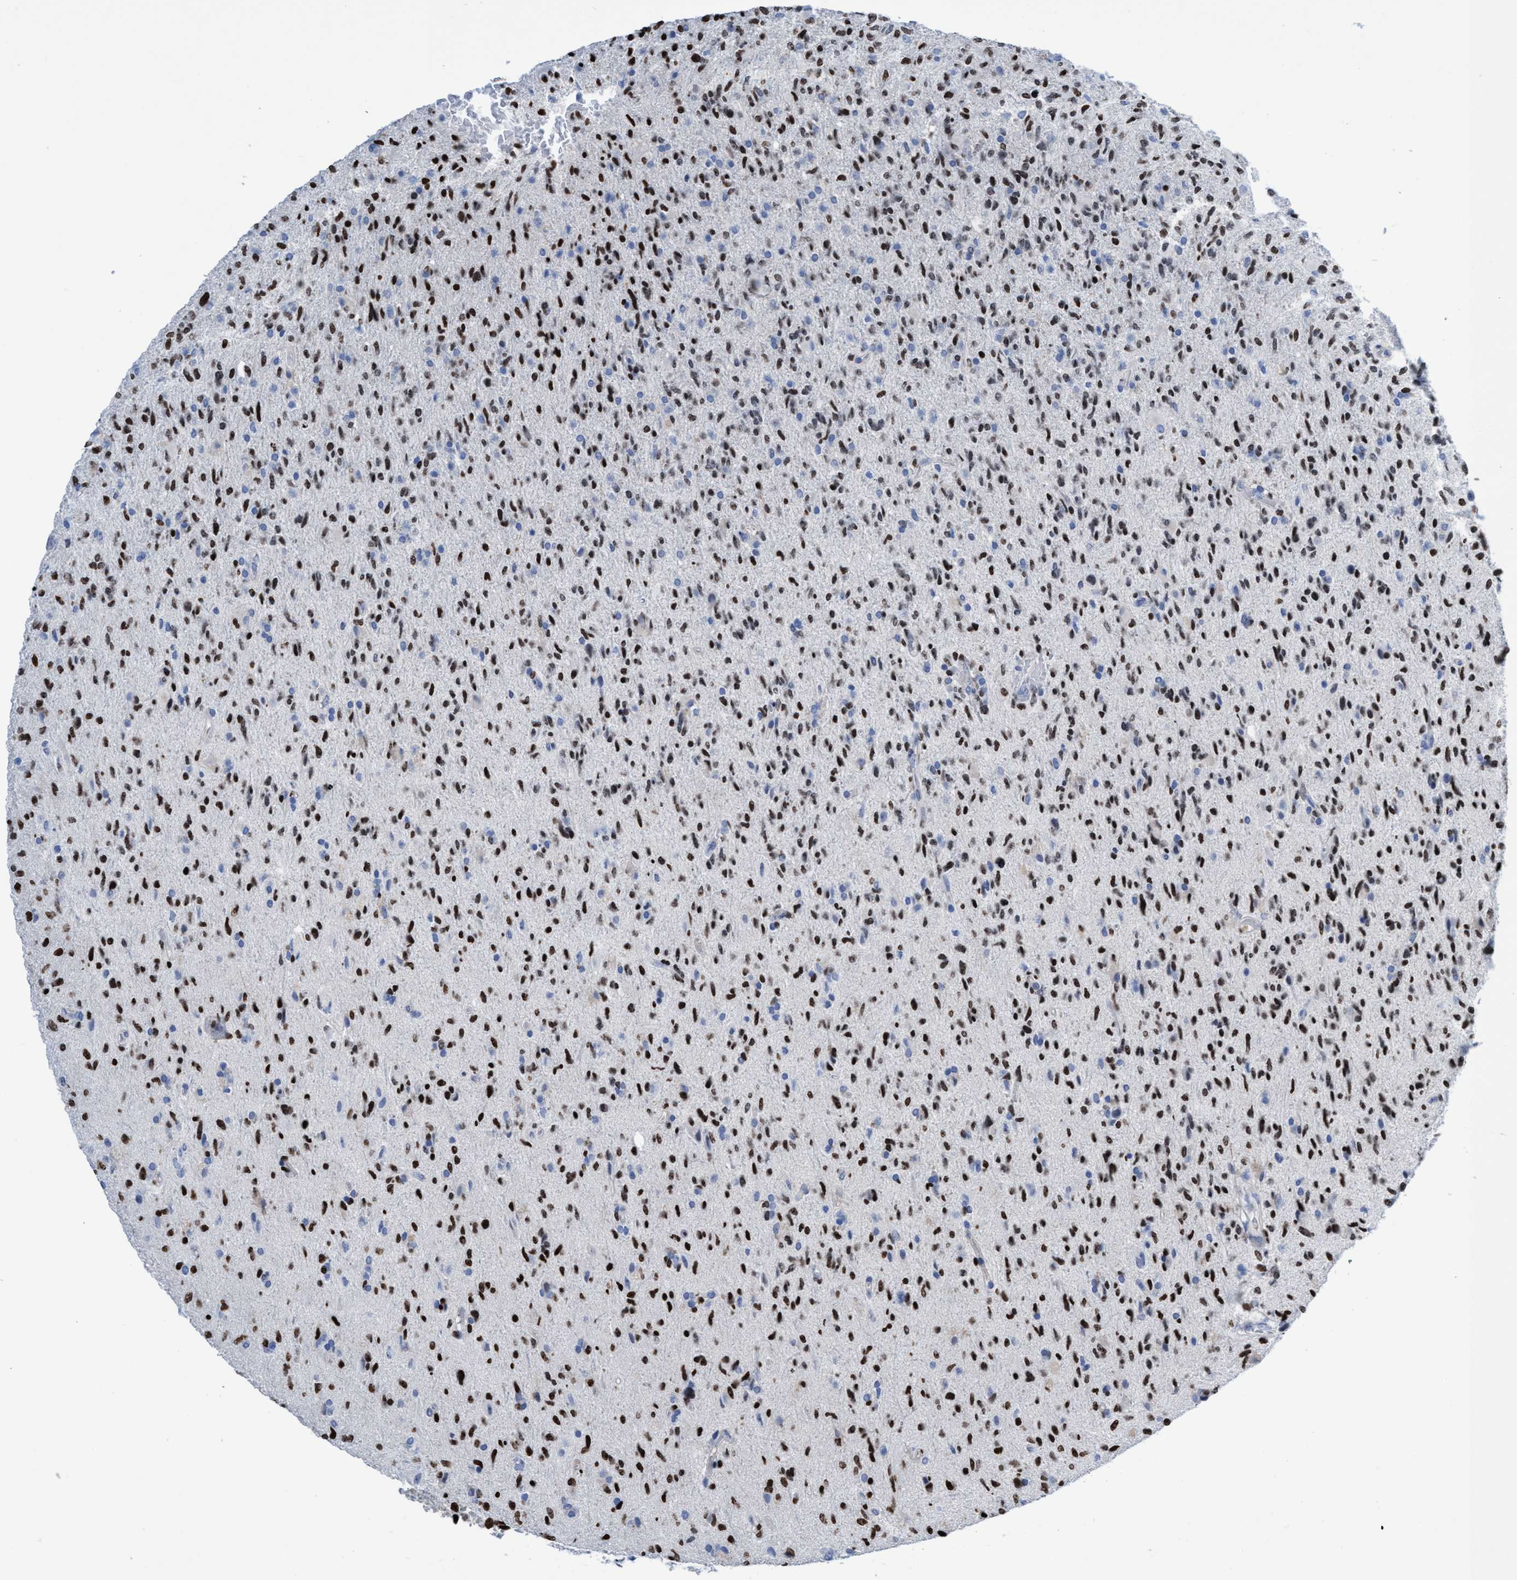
{"staining": {"intensity": "strong", "quantity": "25%-75%", "location": "nuclear"}, "tissue": "glioma", "cell_type": "Tumor cells", "image_type": "cancer", "snomed": [{"axis": "morphology", "description": "Glioma, malignant, High grade"}, {"axis": "topography", "description": "Brain"}], "caption": "Immunohistochemistry (IHC) histopathology image of neoplastic tissue: human malignant glioma (high-grade) stained using immunohistochemistry (IHC) shows high levels of strong protein expression localized specifically in the nuclear of tumor cells, appearing as a nuclear brown color.", "gene": "CBX2", "patient": {"sex": "male", "age": 72}}